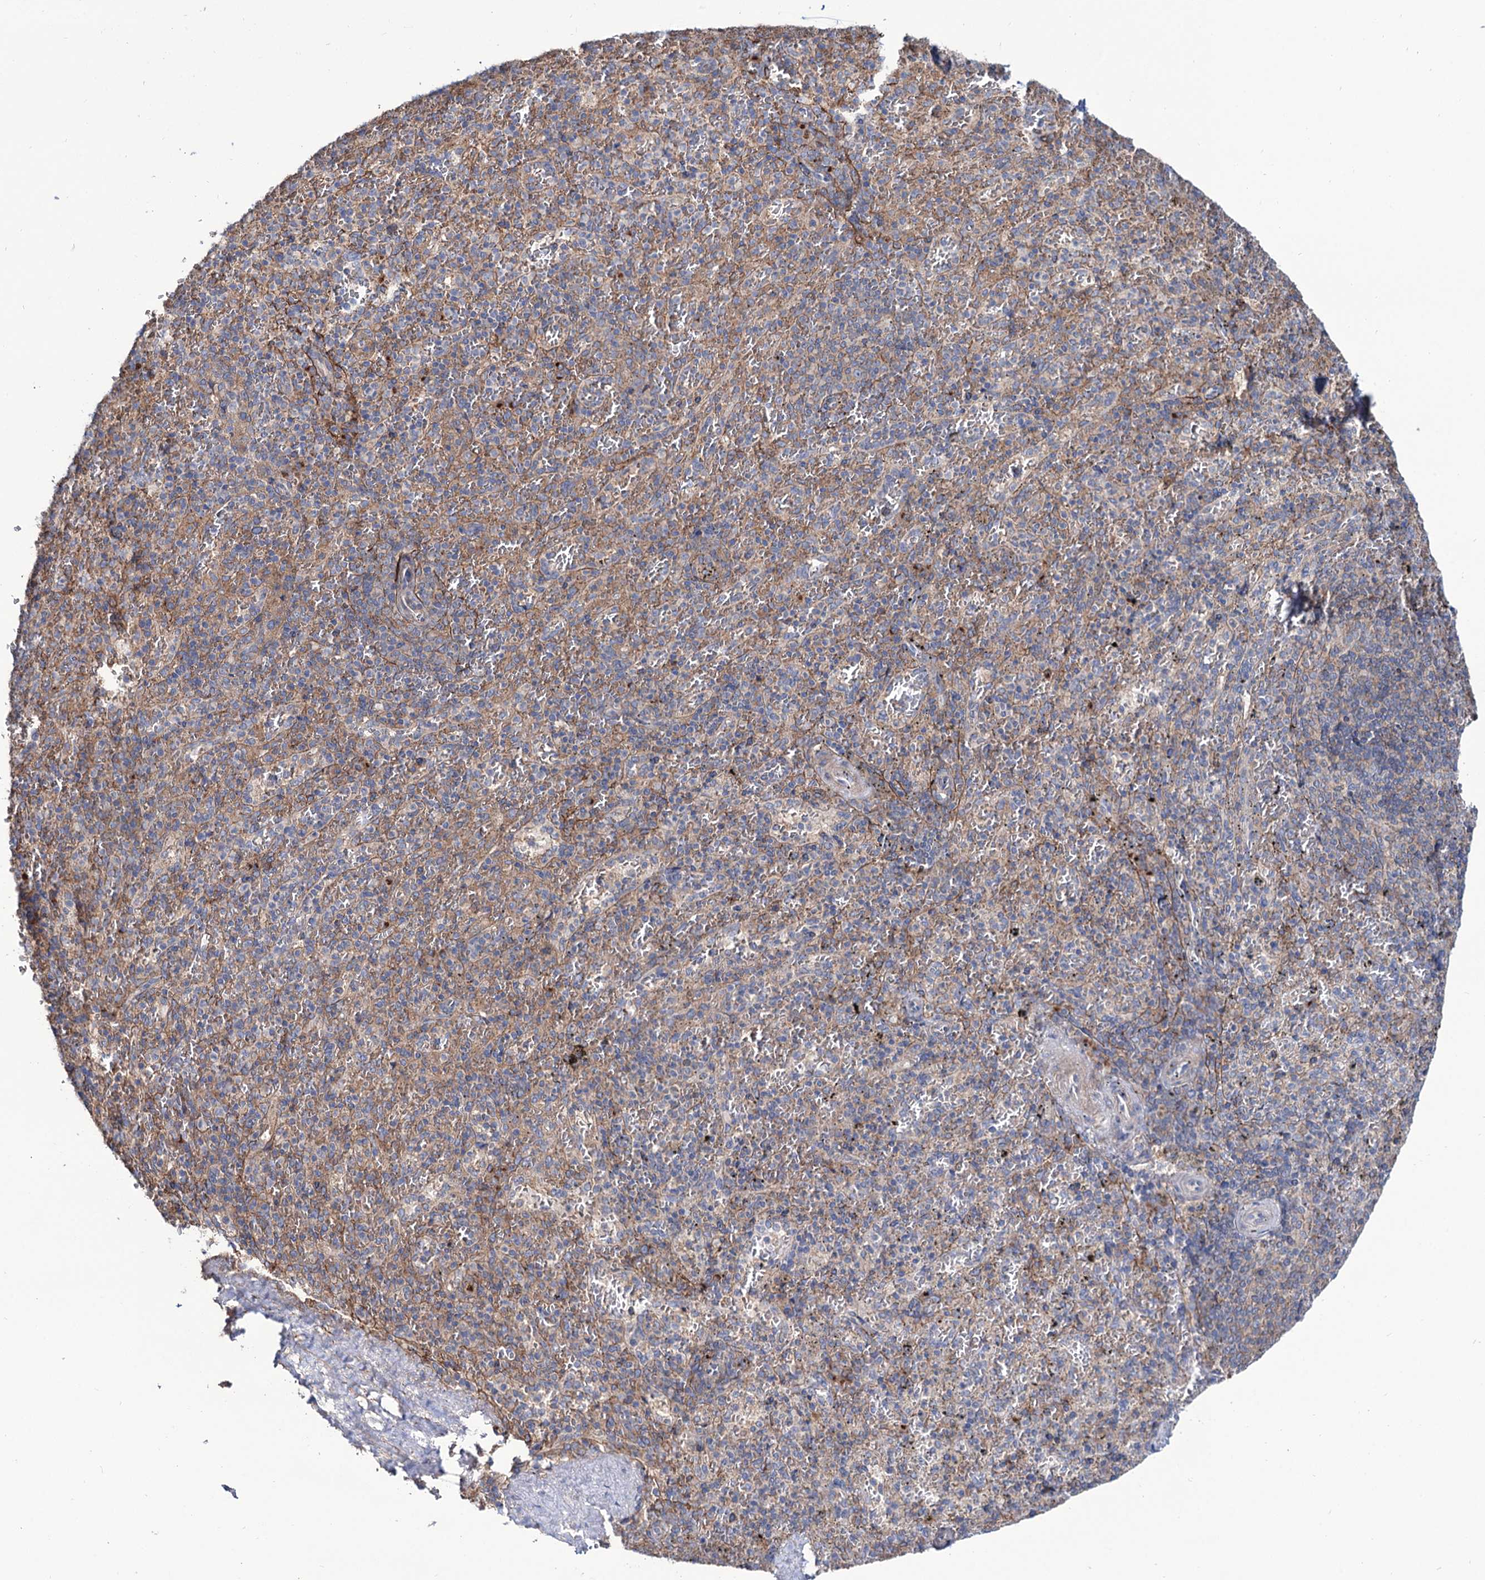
{"staining": {"intensity": "negative", "quantity": "none", "location": "none"}, "tissue": "spleen", "cell_type": "Cells in red pulp", "image_type": "normal", "snomed": [{"axis": "morphology", "description": "Normal tissue, NOS"}, {"axis": "topography", "description": "Spleen"}], "caption": "This is an immunohistochemistry image of unremarkable spleen. There is no expression in cells in red pulp.", "gene": "SEC24A", "patient": {"sex": "male", "age": 82}}